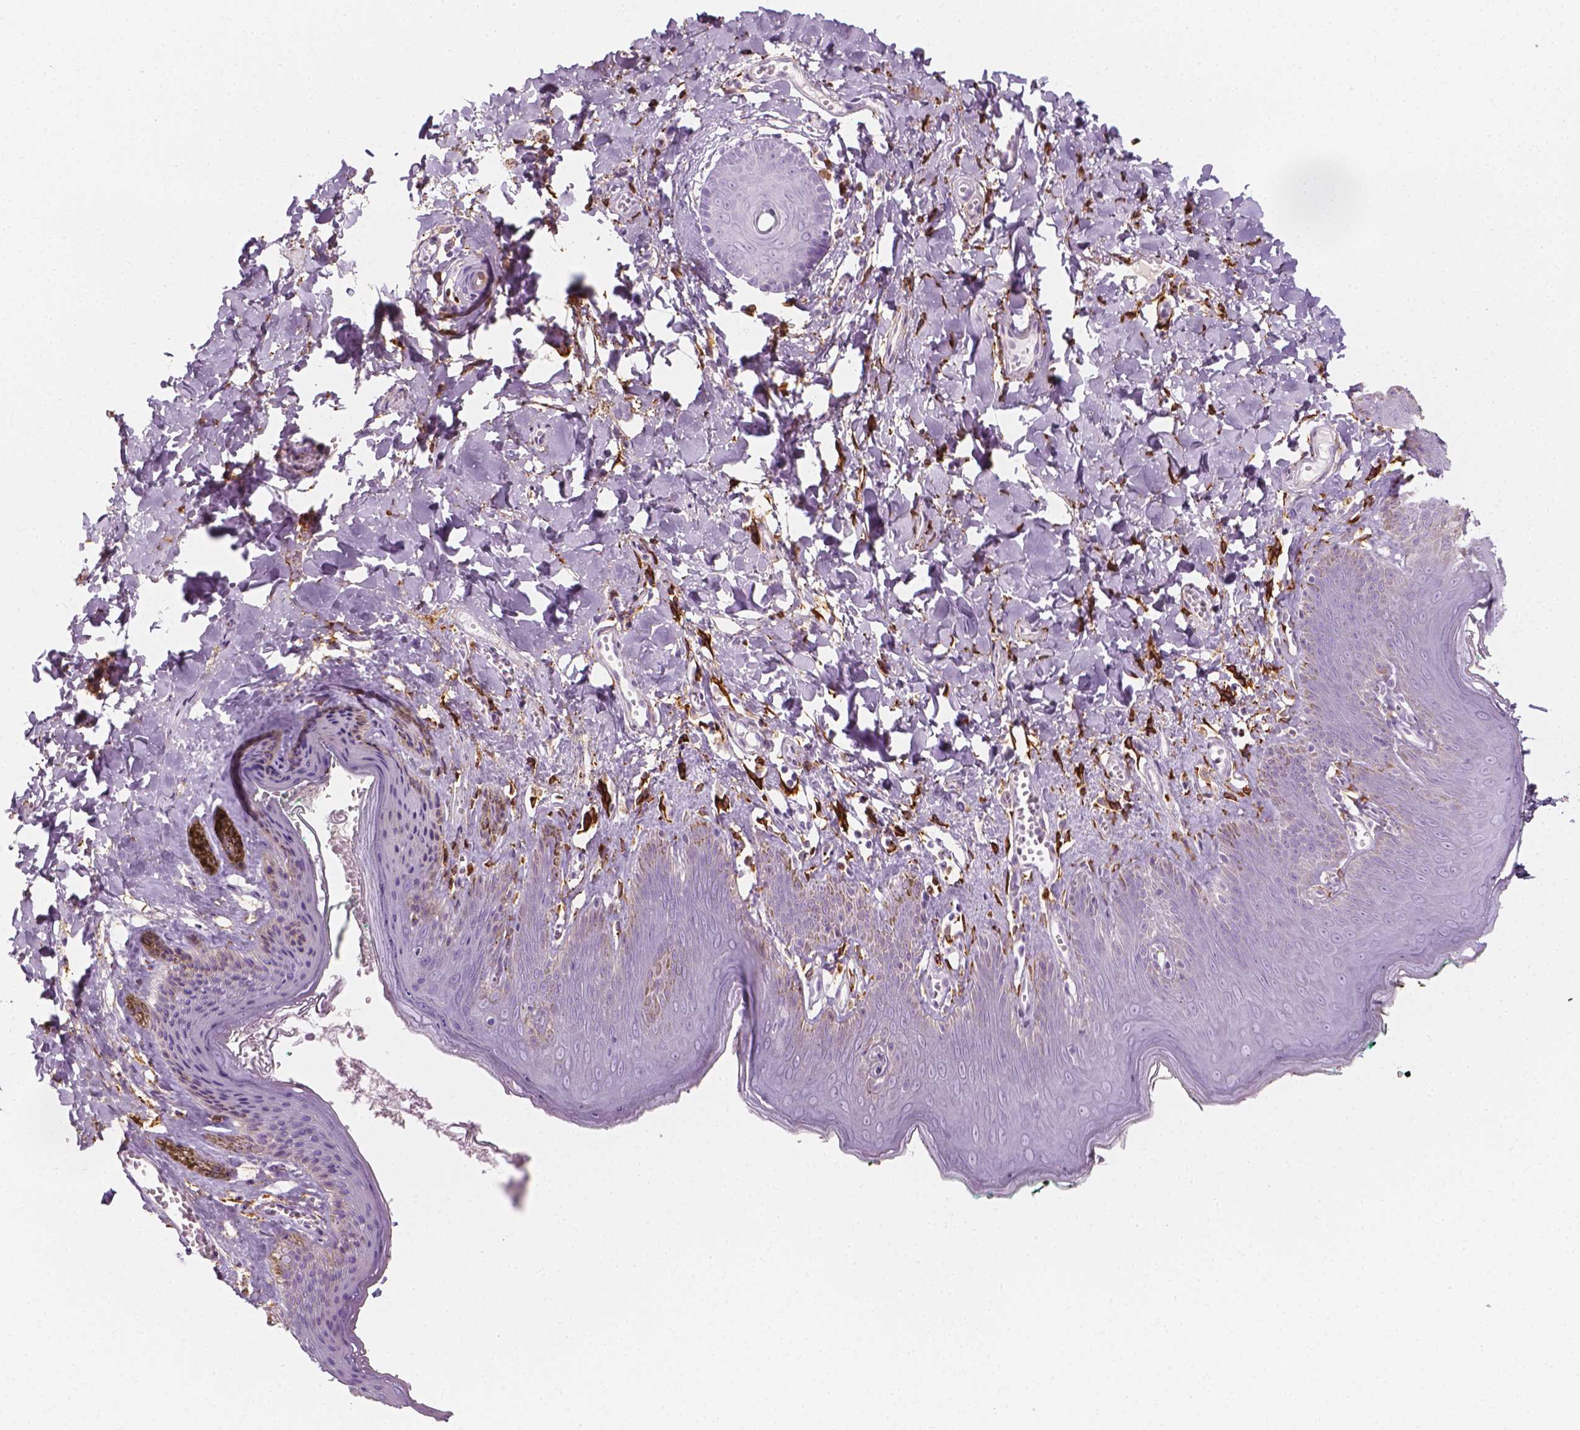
{"staining": {"intensity": "moderate", "quantity": "<25%", "location": "cytoplasmic/membranous"}, "tissue": "skin", "cell_type": "Epidermal cells", "image_type": "normal", "snomed": [{"axis": "morphology", "description": "Normal tissue, NOS"}, {"axis": "topography", "description": "Vulva"}, {"axis": "topography", "description": "Peripheral nerve tissue"}], "caption": "About <25% of epidermal cells in normal human skin reveal moderate cytoplasmic/membranous protein positivity as visualized by brown immunohistochemical staining.", "gene": "CES1", "patient": {"sex": "female", "age": 66}}